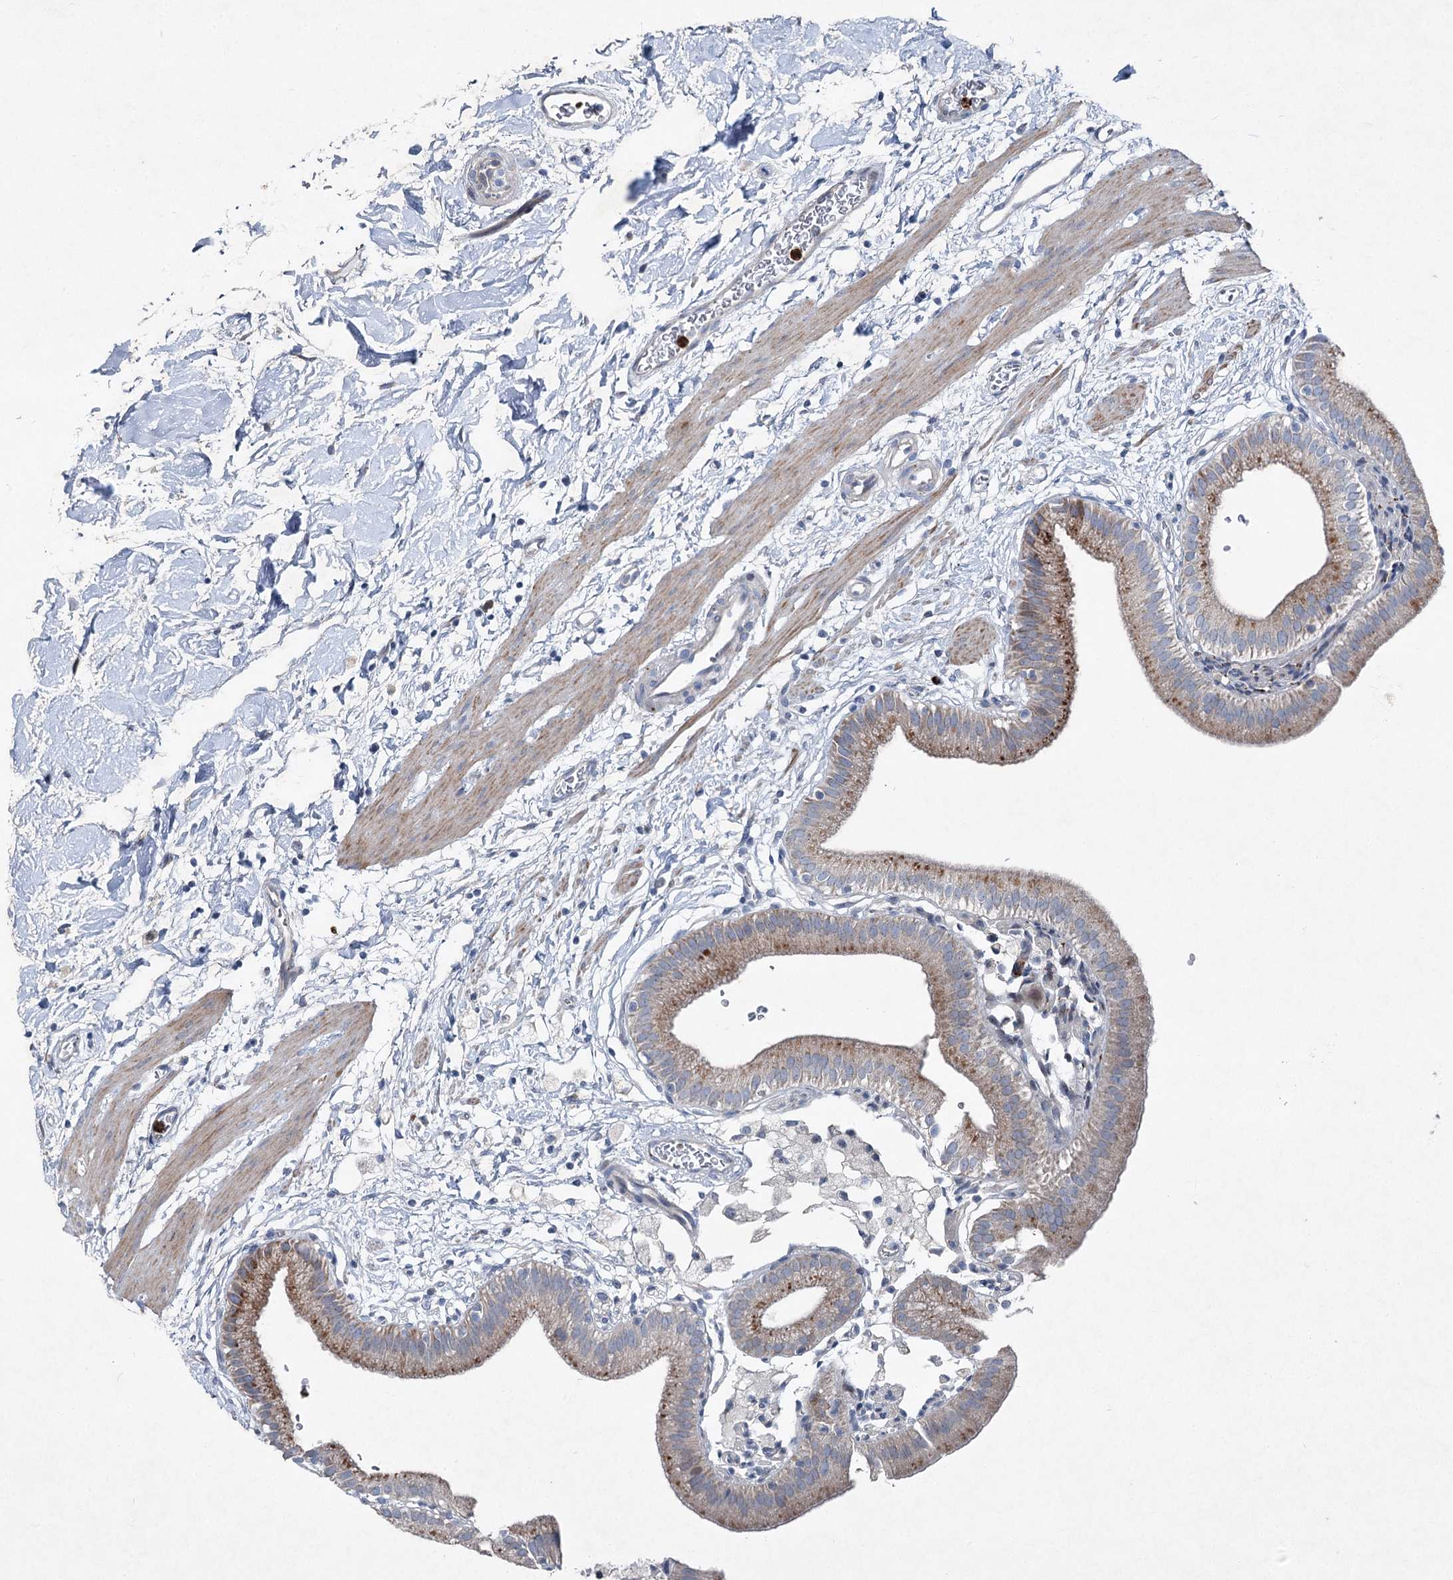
{"staining": {"intensity": "moderate", "quantity": "25%-75%", "location": "cytoplasmic/membranous"}, "tissue": "gallbladder", "cell_type": "Glandular cells", "image_type": "normal", "snomed": [{"axis": "morphology", "description": "Normal tissue, NOS"}, {"axis": "topography", "description": "Gallbladder"}], "caption": "Unremarkable gallbladder reveals moderate cytoplasmic/membranous positivity in approximately 25%-75% of glandular cells, visualized by immunohistochemistry.", "gene": "ENSG00000285330", "patient": {"sex": "male", "age": 55}}